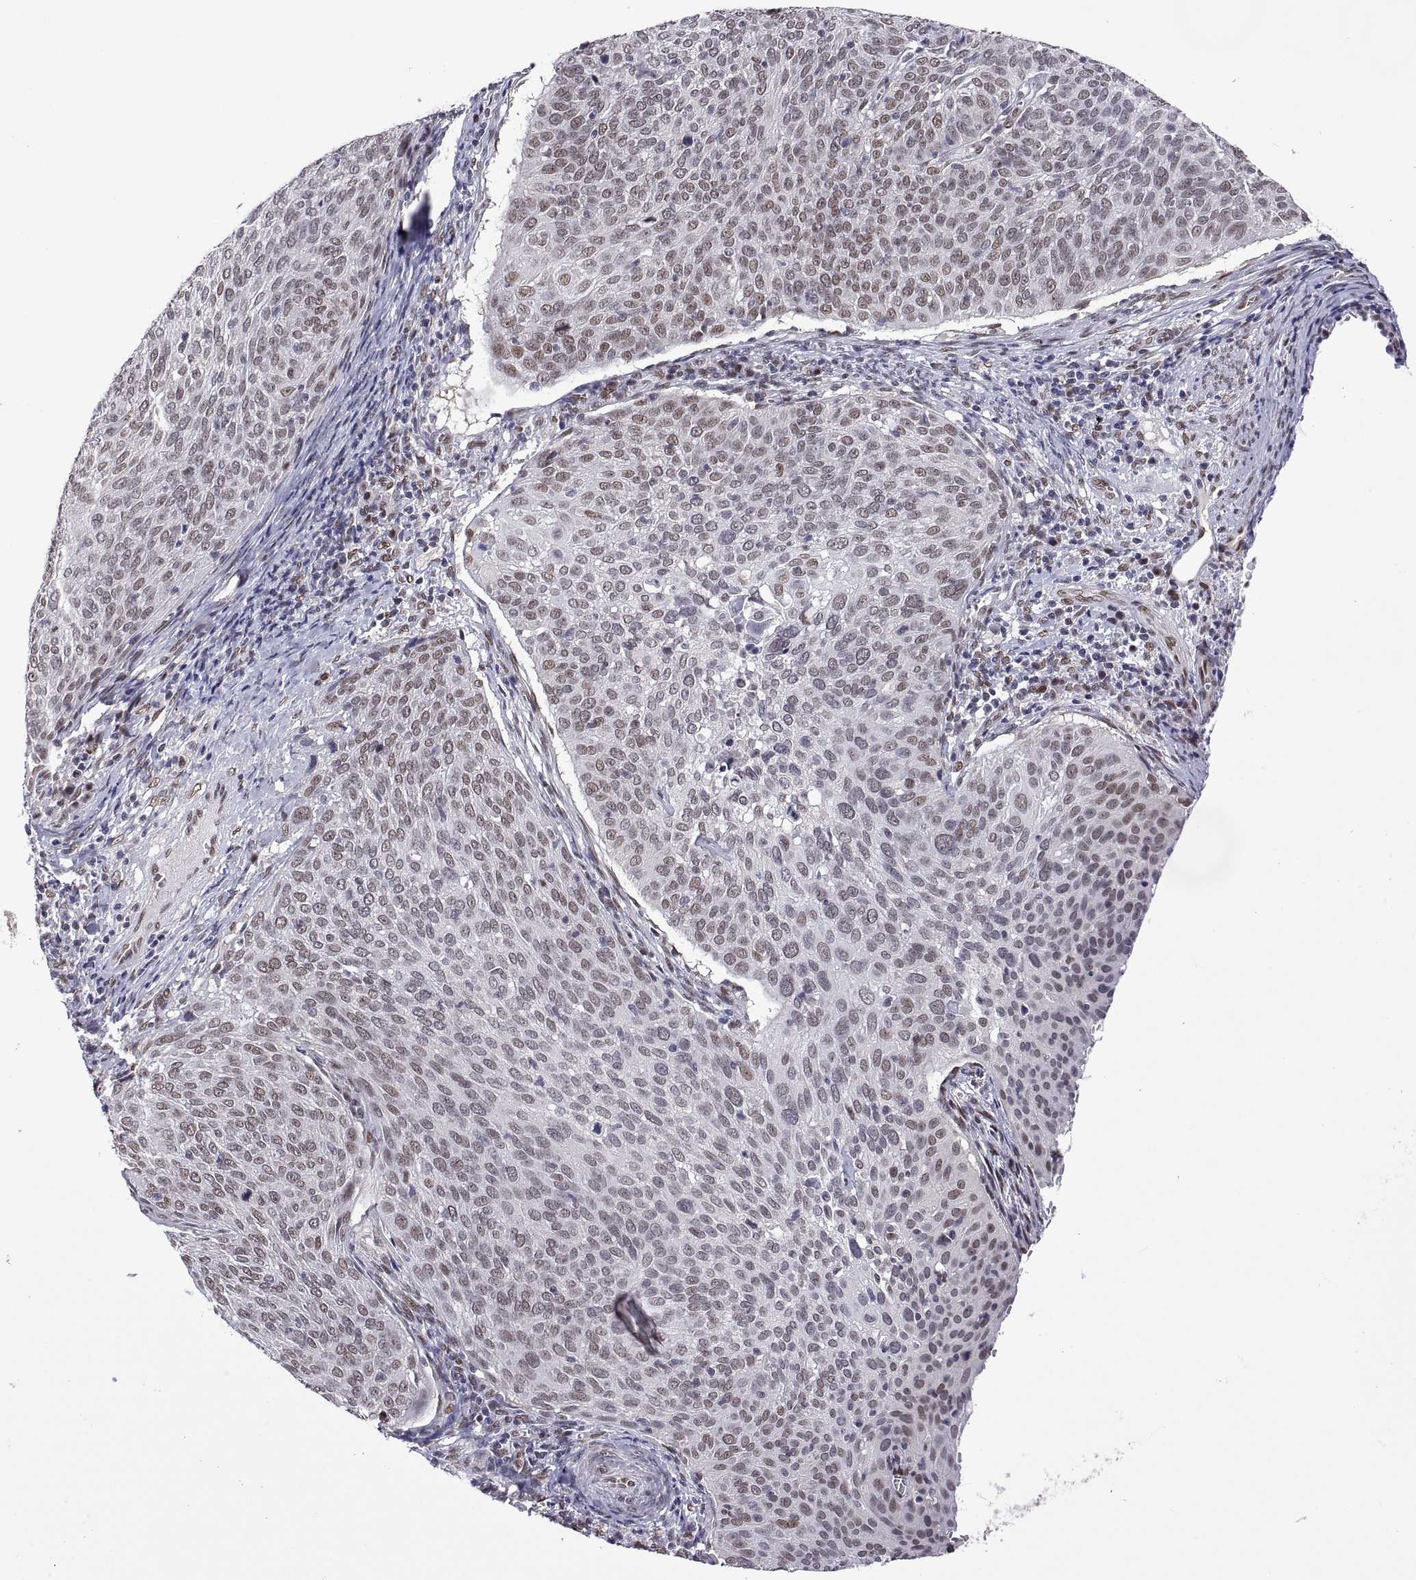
{"staining": {"intensity": "weak", "quantity": "25%-75%", "location": "nuclear"}, "tissue": "cervical cancer", "cell_type": "Tumor cells", "image_type": "cancer", "snomed": [{"axis": "morphology", "description": "Squamous cell carcinoma, NOS"}, {"axis": "topography", "description": "Cervix"}], "caption": "Cervical cancer (squamous cell carcinoma) stained with DAB immunohistochemistry (IHC) displays low levels of weak nuclear positivity in approximately 25%-75% of tumor cells. The staining is performed using DAB (3,3'-diaminobenzidine) brown chromogen to label protein expression. The nuclei are counter-stained blue using hematoxylin.", "gene": "NR4A1", "patient": {"sex": "female", "age": 39}}